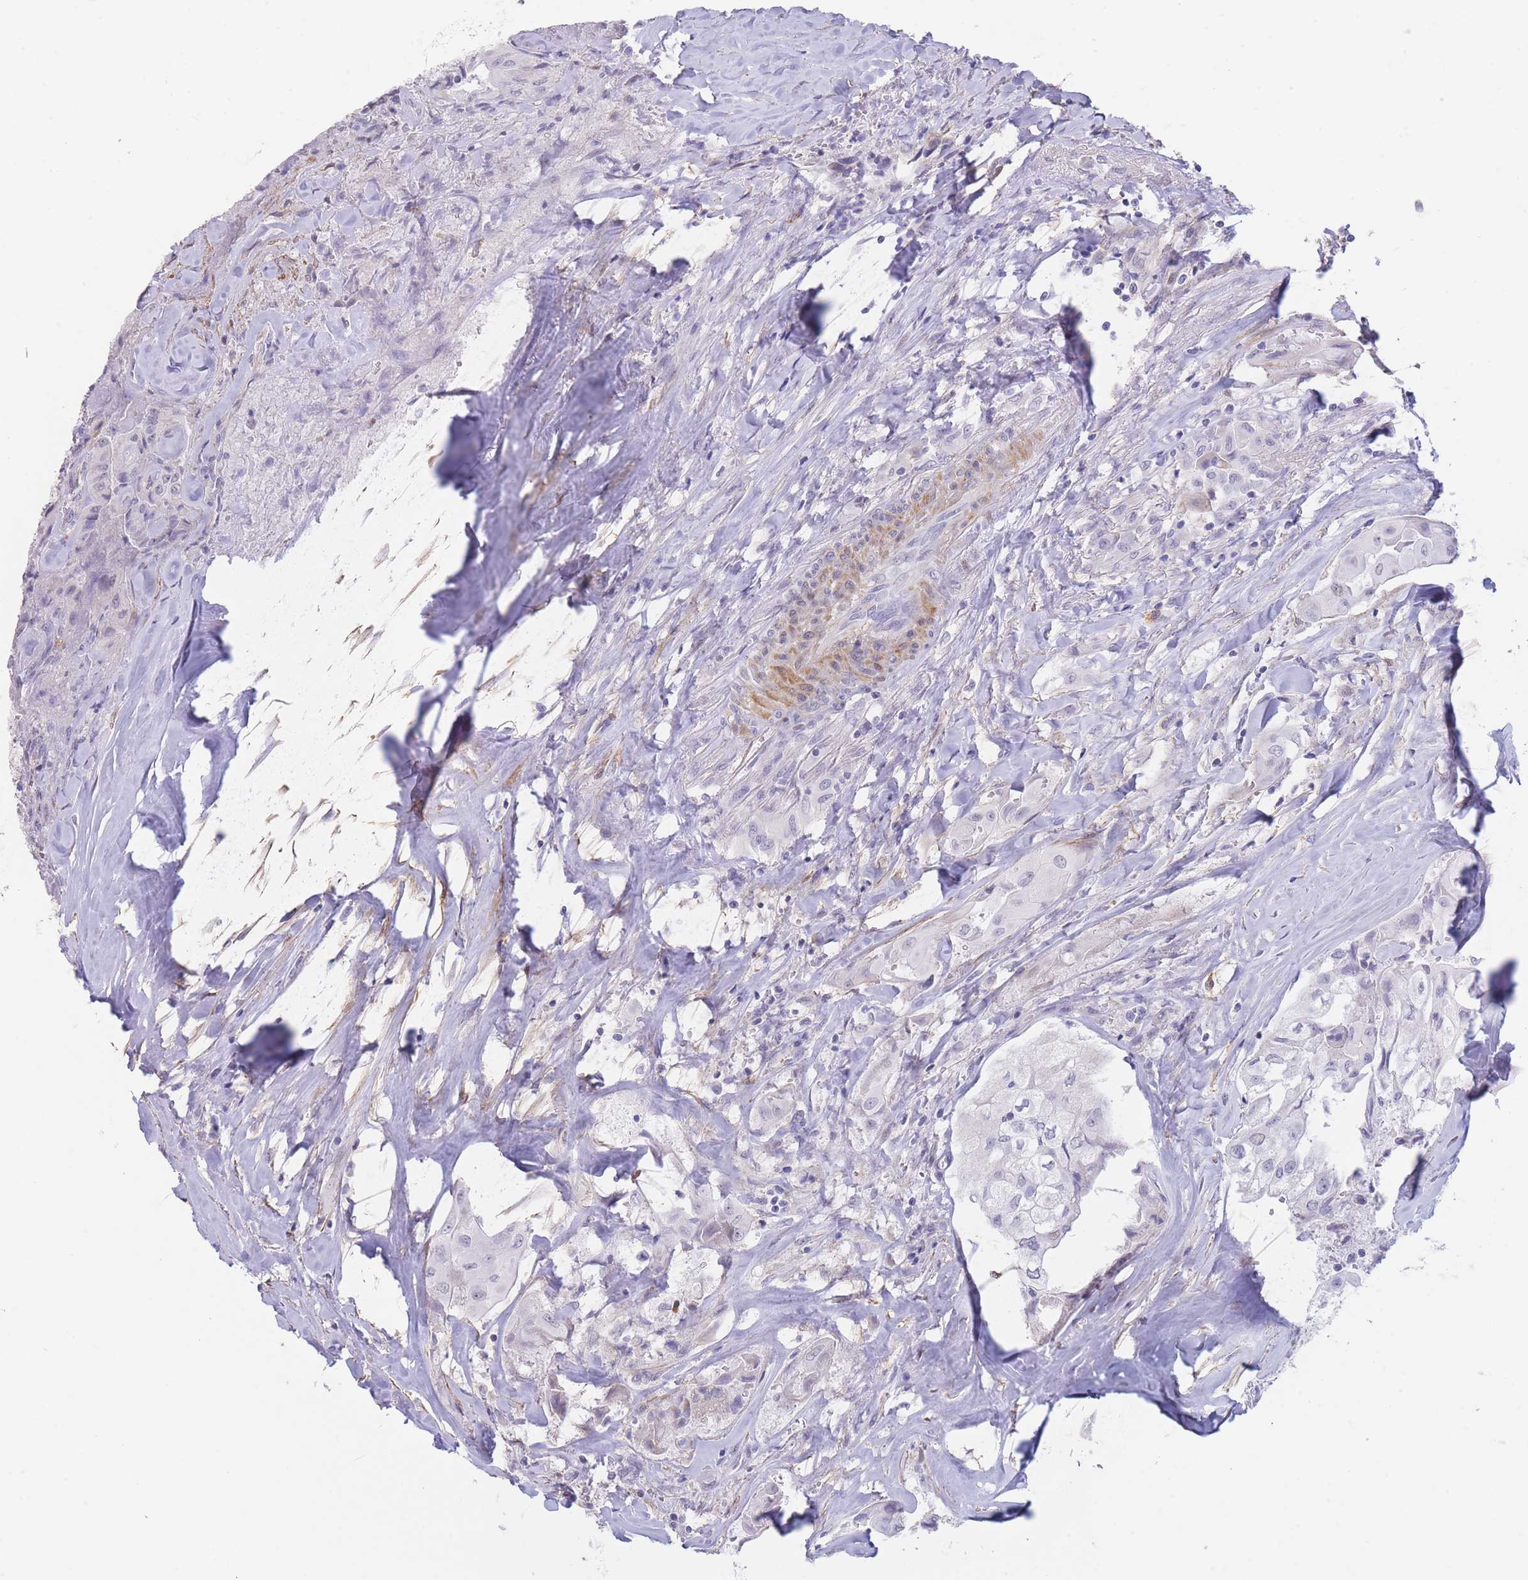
{"staining": {"intensity": "negative", "quantity": "none", "location": "none"}, "tissue": "thyroid cancer", "cell_type": "Tumor cells", "image_type": "cancer", "snomed": [{"axis": "morphology", "description": "Normal tissue, NOS"}, {"axis": "morphology", "description": "Papillary adenocarcinoma, NOS"}, {"axis": "topography", "description": "Thyroid gland"}], "caption": "Tumor cells show no significant positivity in thyroid papillary adenocarcinoma. The staining is performed using DAB (3,3'-diaminobenzidine) brown chromogen with nuclei counter-stained in using hematoxylin.", "gene": "ASAP3", "patient": {"sex": "female", "age": 59}}